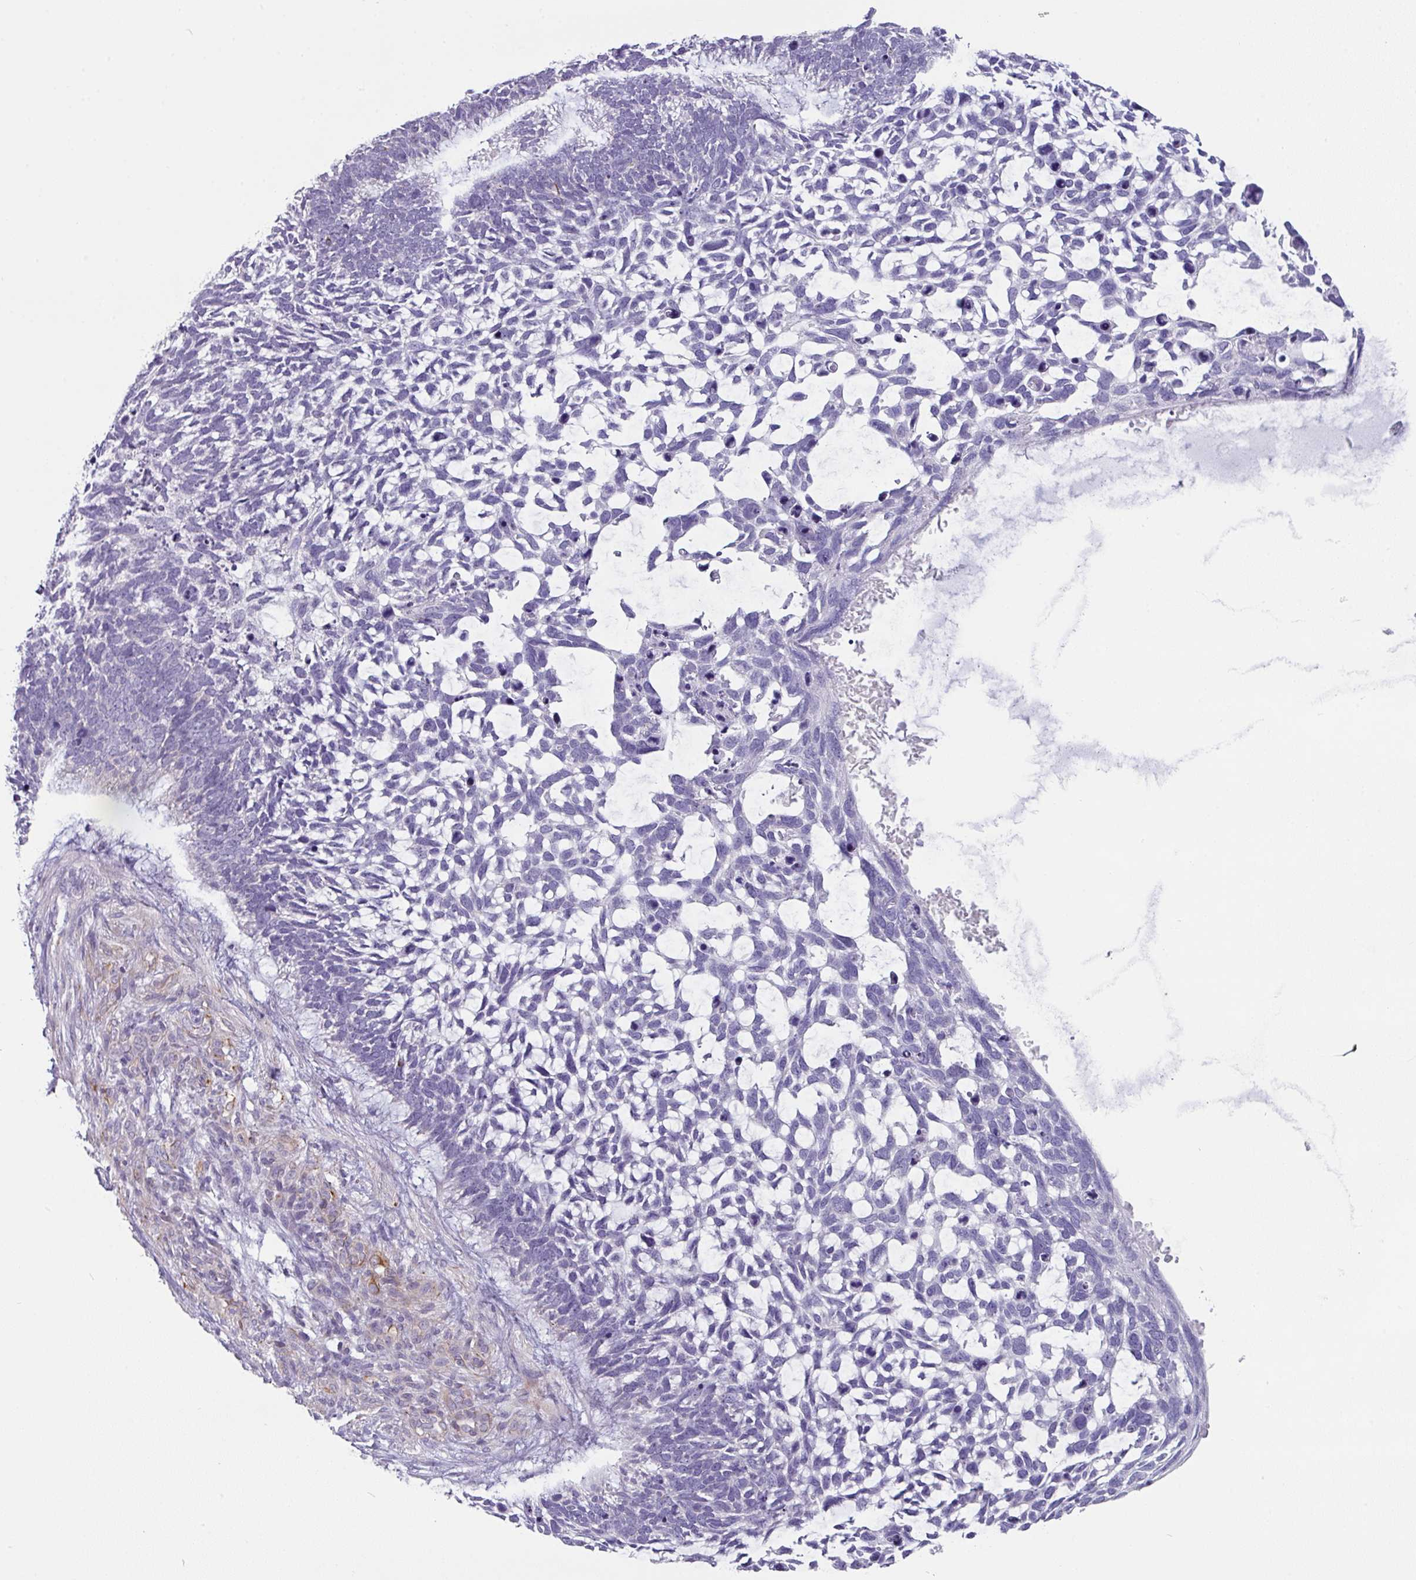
{"staining": {"intensity": "negative", "quantity": "none", "location": "none"}, "tissue": "skin cancer", "cell_type": "Tumor cells", "image_type": "cancer", "snomed": [{"axis": "morphology", "description": "Basal cell carcinoma"}, {"axis": "topography", "description": "Skin"}], "caption": "A high-resolution histopathology image shows immunohistochemistry staining of skin cancer (basal cell carcinoma), which exhibits no significant positivity in tumor cells.", "gene": "SLC17A7", "patient": {"sex": "male", "age": 88}}